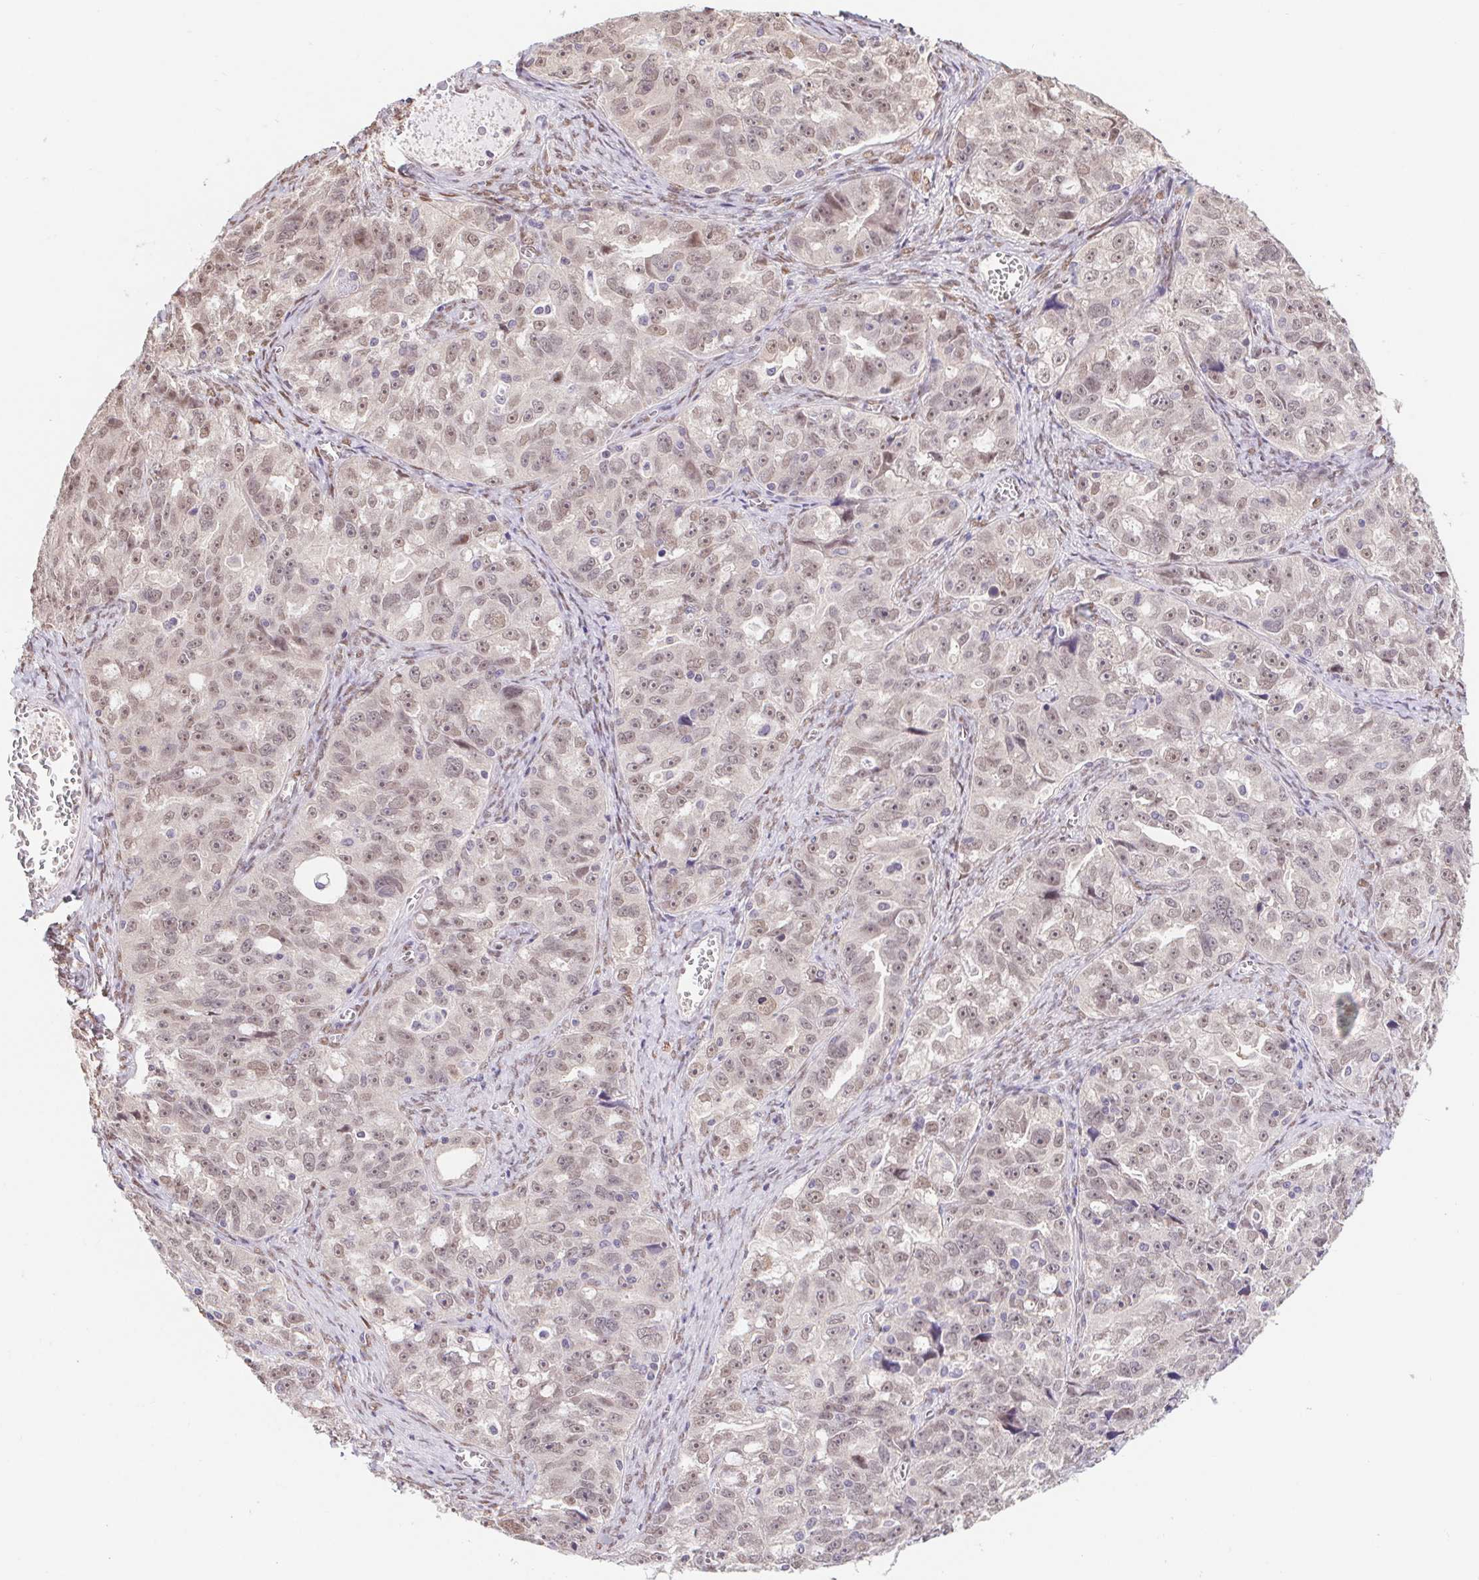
{"staining": {"intensity": "weak", "quantity": ">75%", "location": "nuclear"}, "tissue": "ovarian cancer", "cell_type": "Tumor cells", "image_type": "cancer", "snomed": [{"axis": "morphology", "description": "Cystadenocarcinoma, serous, NOS"}, {"axis": "topography", "description": "Ovary"}], "caption": "Human ovarian serous cystadenocarcinoma stained for a protein (brown) shows weak nuclear positive expression in about >75% of tumor cells.", "gene": "CAND1", "patient": {"sex": "female", "age": 51}}